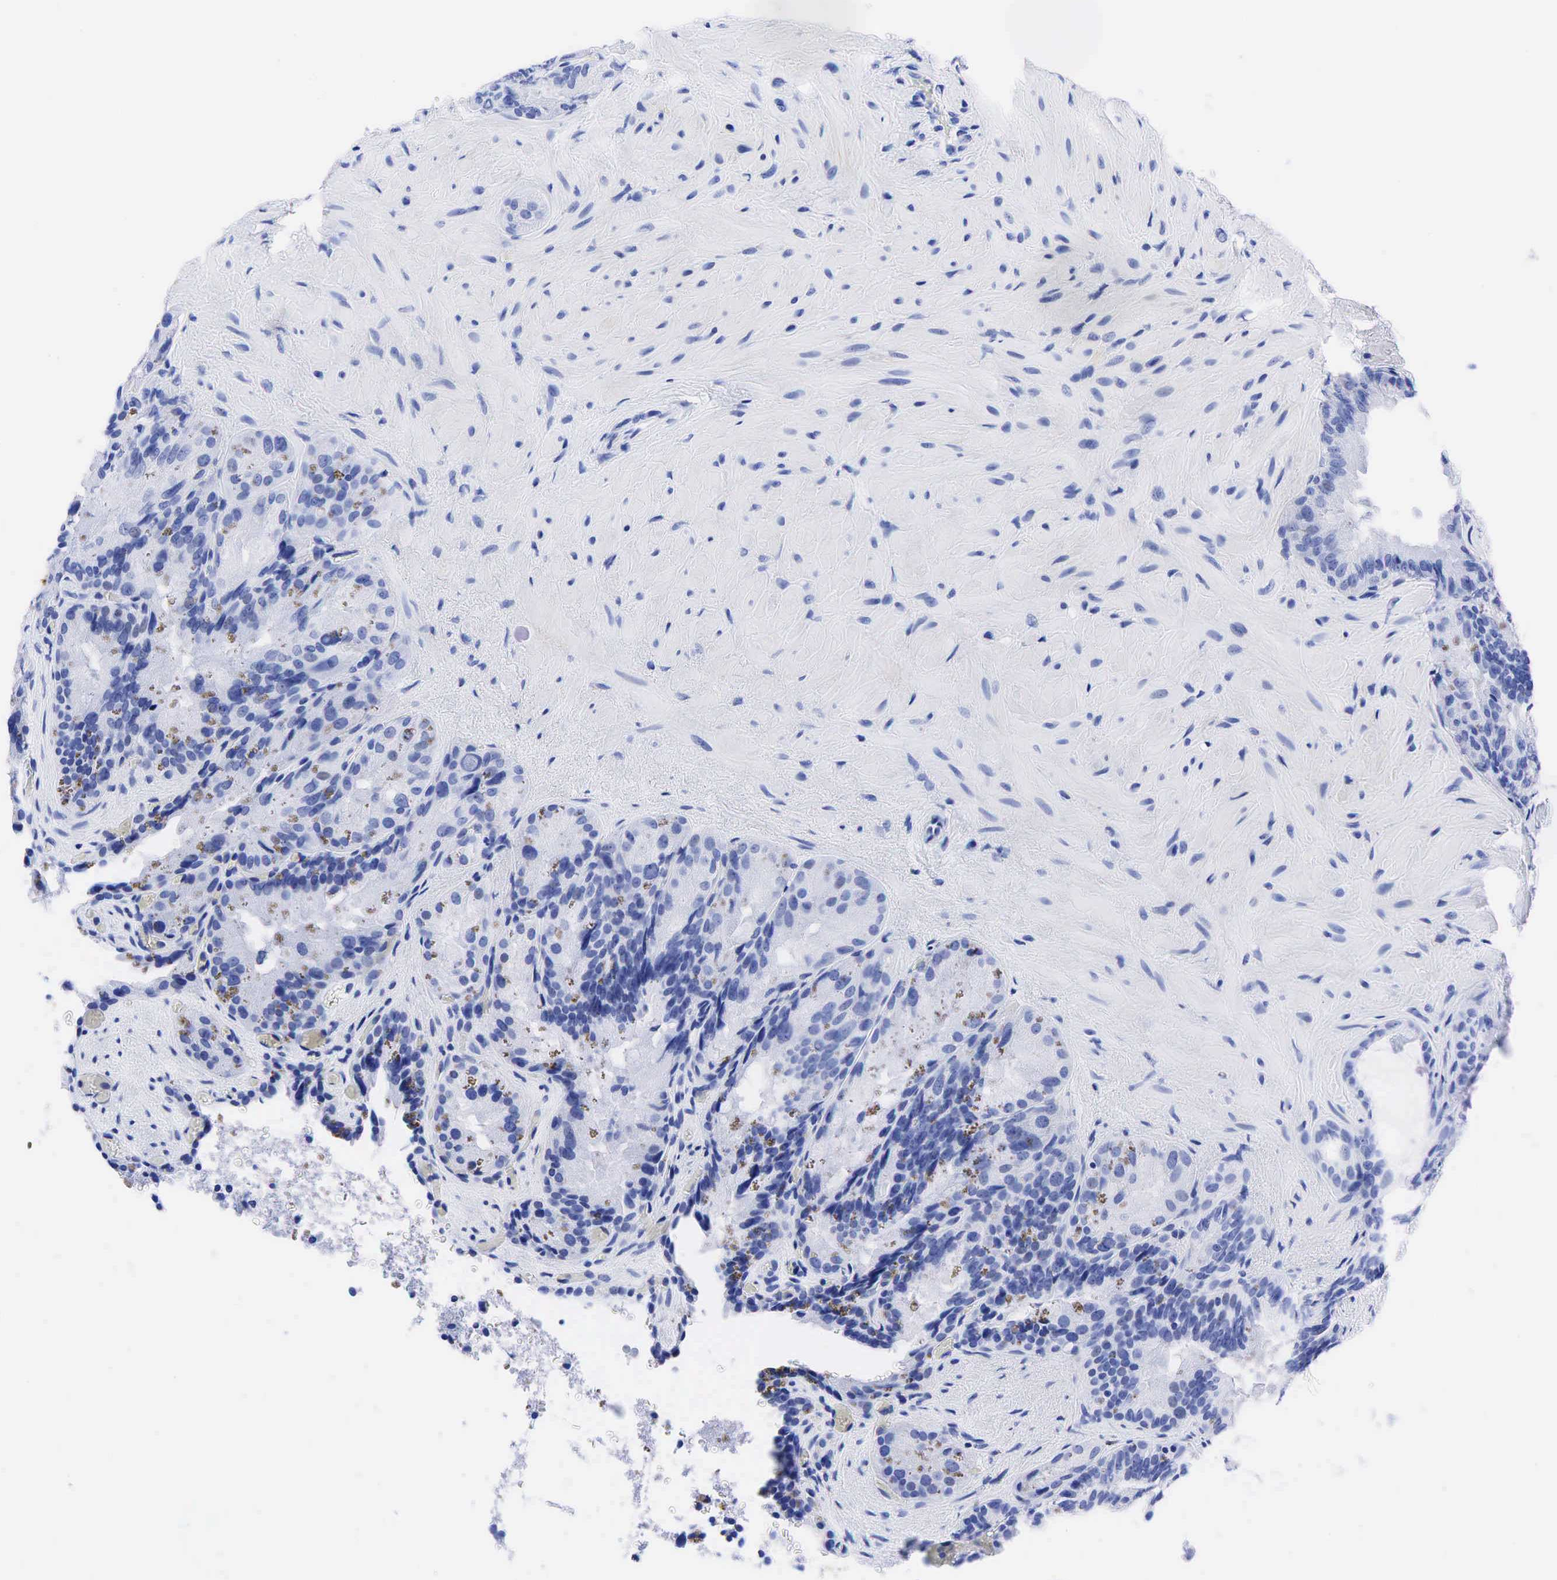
{"staining": {"intensity": "negative", "quantity": "none", "location": "none"}, "tissue": "seminal vesicle", "cell_type": "Glandular cells", "image_type": "normal", "snomed": [{"axis": "morphology", "description": "Normal tissue, NOS"}, {"axis": "topography", "description": "Seminal veicle"}], "caption": "Immunohistochemical staining of normal seminal vesicle displays no significant positivity in glandular cells.", "gene": "CEACAM5", "patient": {"sex": "male", "age": 69}}